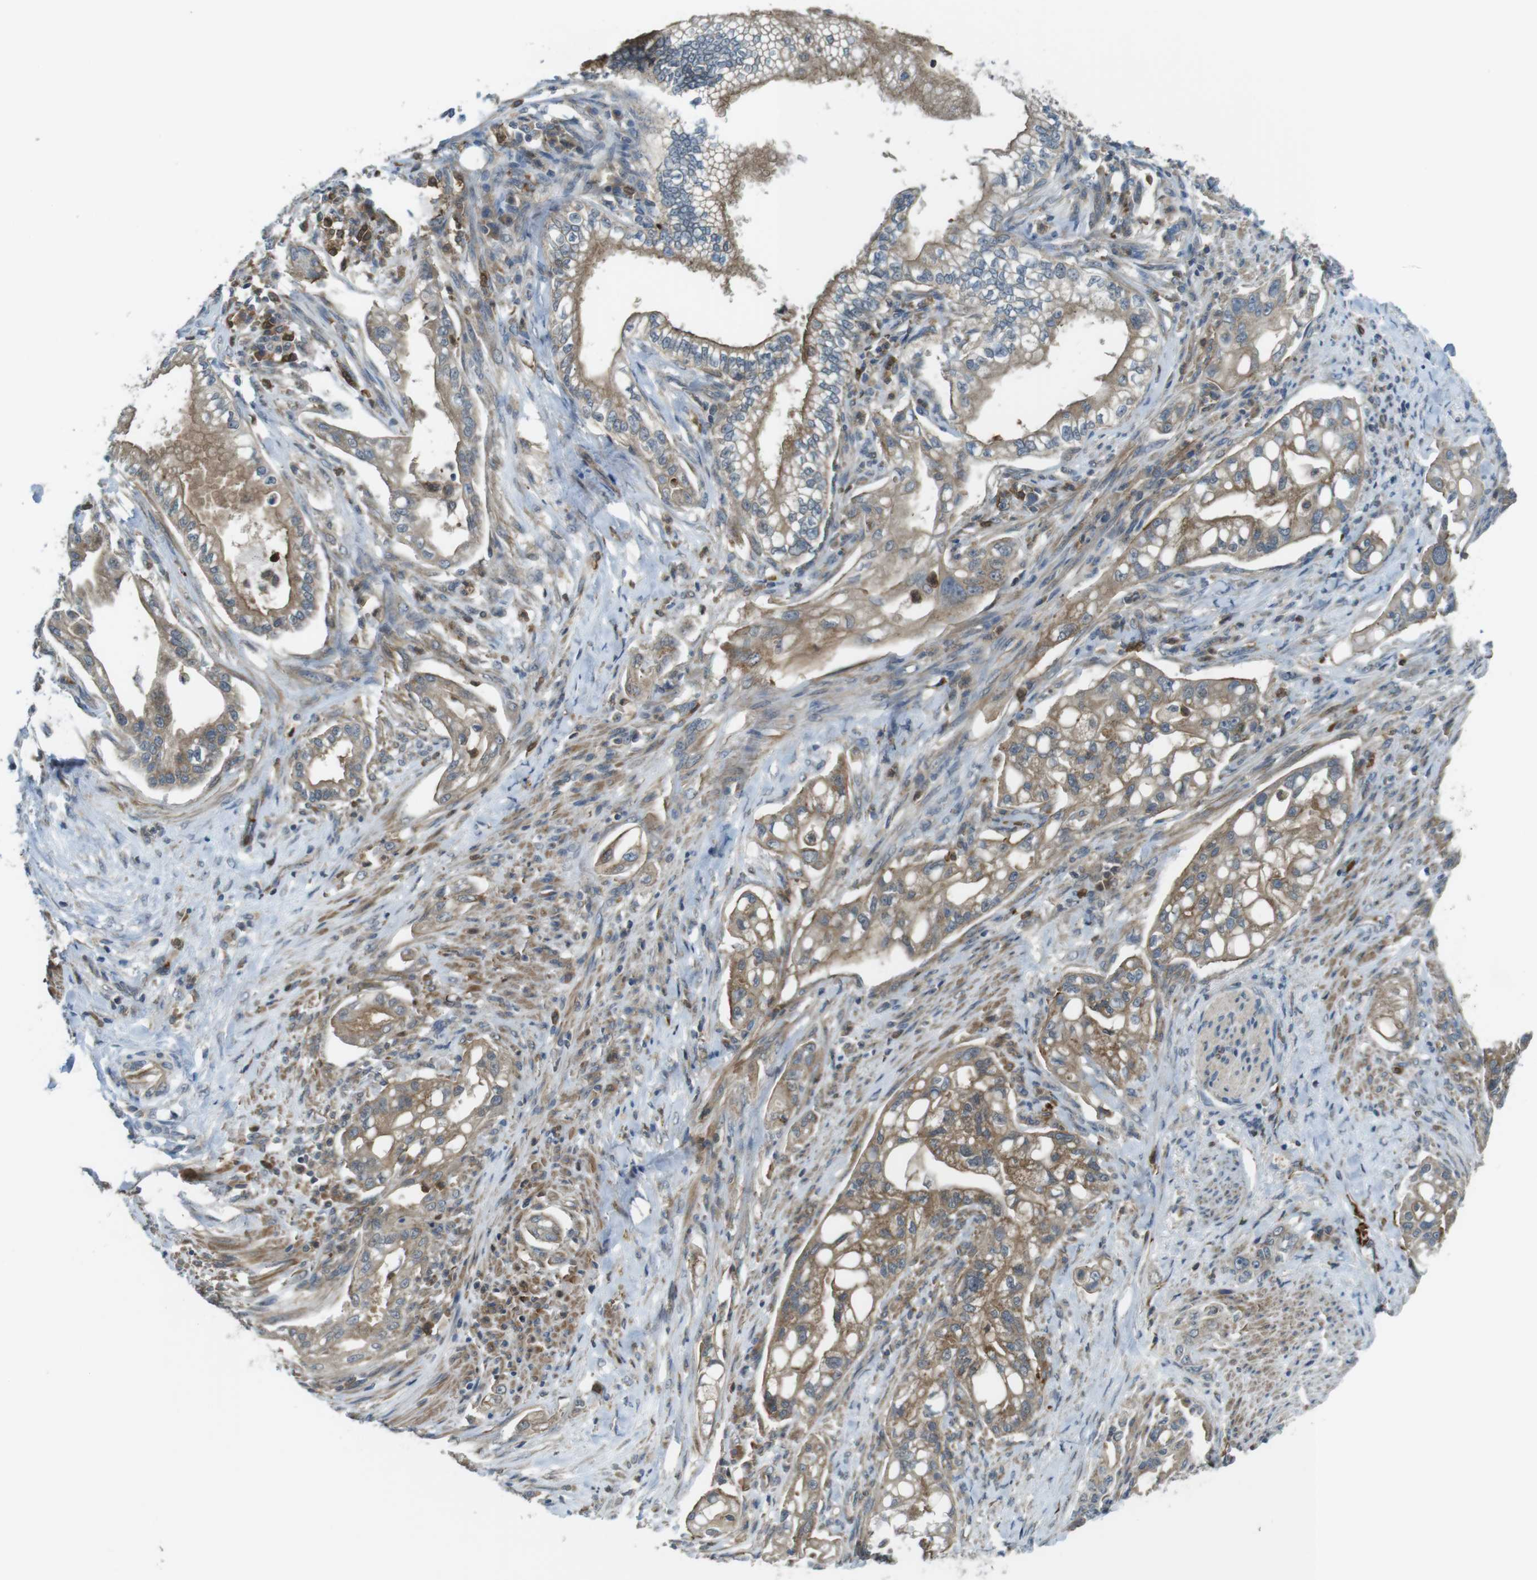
{"staining": {"intensity": "moderate", "quantity": ">75%", "location": "cytoplasmic/membranous"}, "tissue": "pancreatic cancer", "cell_type": "Tumor cells", "image_type": "cancer", "snomed": [{"axis": "morphology", "description": "Normal tissue, NOS"}, {"axis": "topography", "description": "Pancreas"}], "caption": "A high-resolution micrograph shows immunohistochemistry staining of pancreatic cancer, which exhibits moderate cytoplasmic/membranous positivity in about >75% of tumor cells. (IHC, brightfield microscopy, high magnification).", "gene": "LRRC3B", "patient": {"sex": "male", "age": 42}}